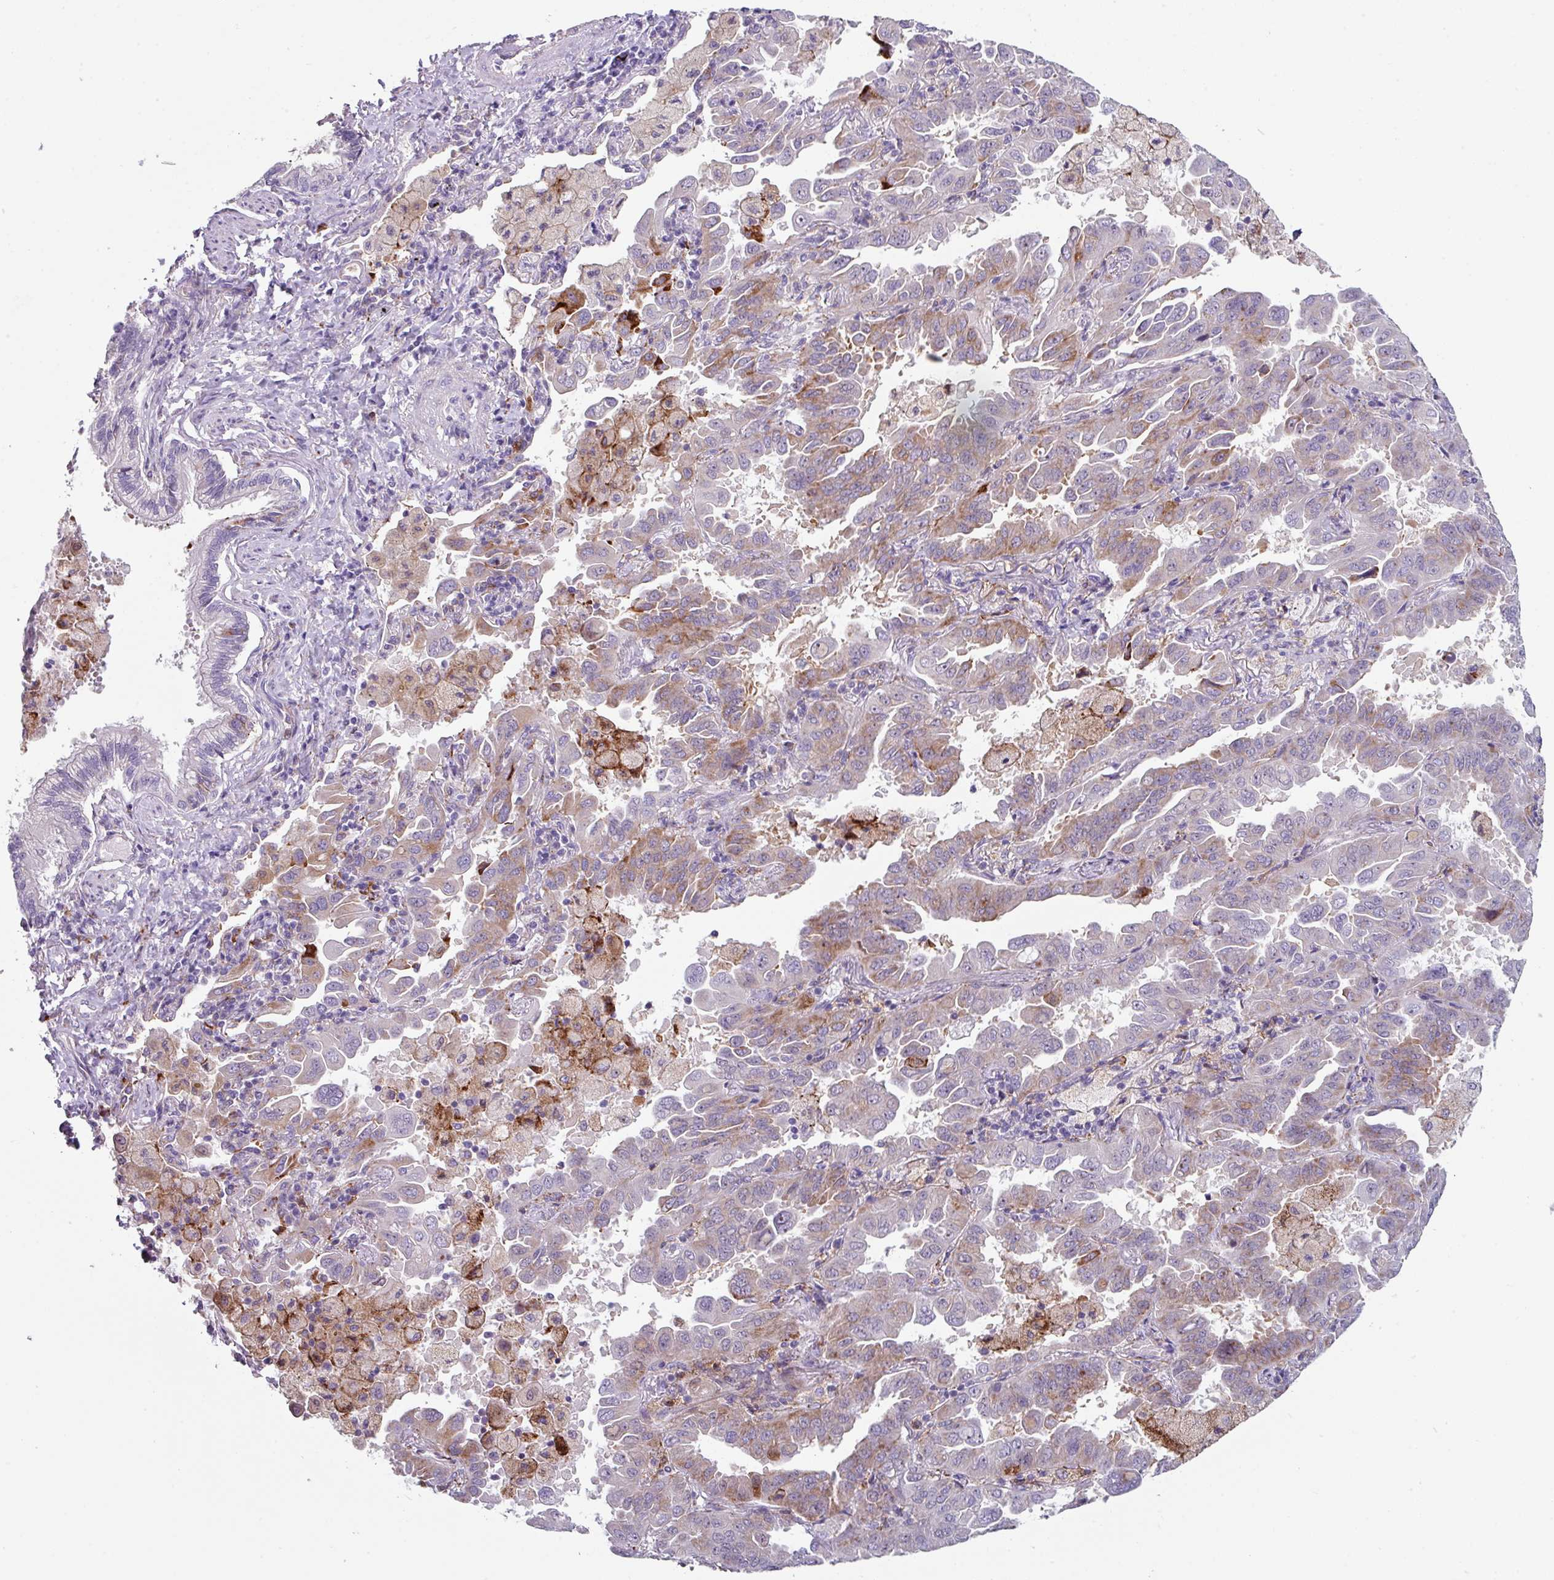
{"staining": {"intensity": "moderate", "quantity": "25%-75%", "location": "cytoplasmic/membranous"}, "tissue": "lung cancer", "cell_type": "Tumor cells", "image_type": "cancer", "snomed": [{"axis": "morphology", "description": "Adenocarcinoma, NOS"}, {"axis": "topography", "description": "Lung"}], "caption": "Lung cancer stained with immunohistochemistry (IHC) displays moderate cytoplasmic/membranous positivity in approximately 25%-75% of tumor cells. (DAB (3,3'-diaminobenzidine) = brown stain, brightfield microscopy at high magnification).", "gene": "BMS1", "patient": {"sex": "male", "age": 64}}